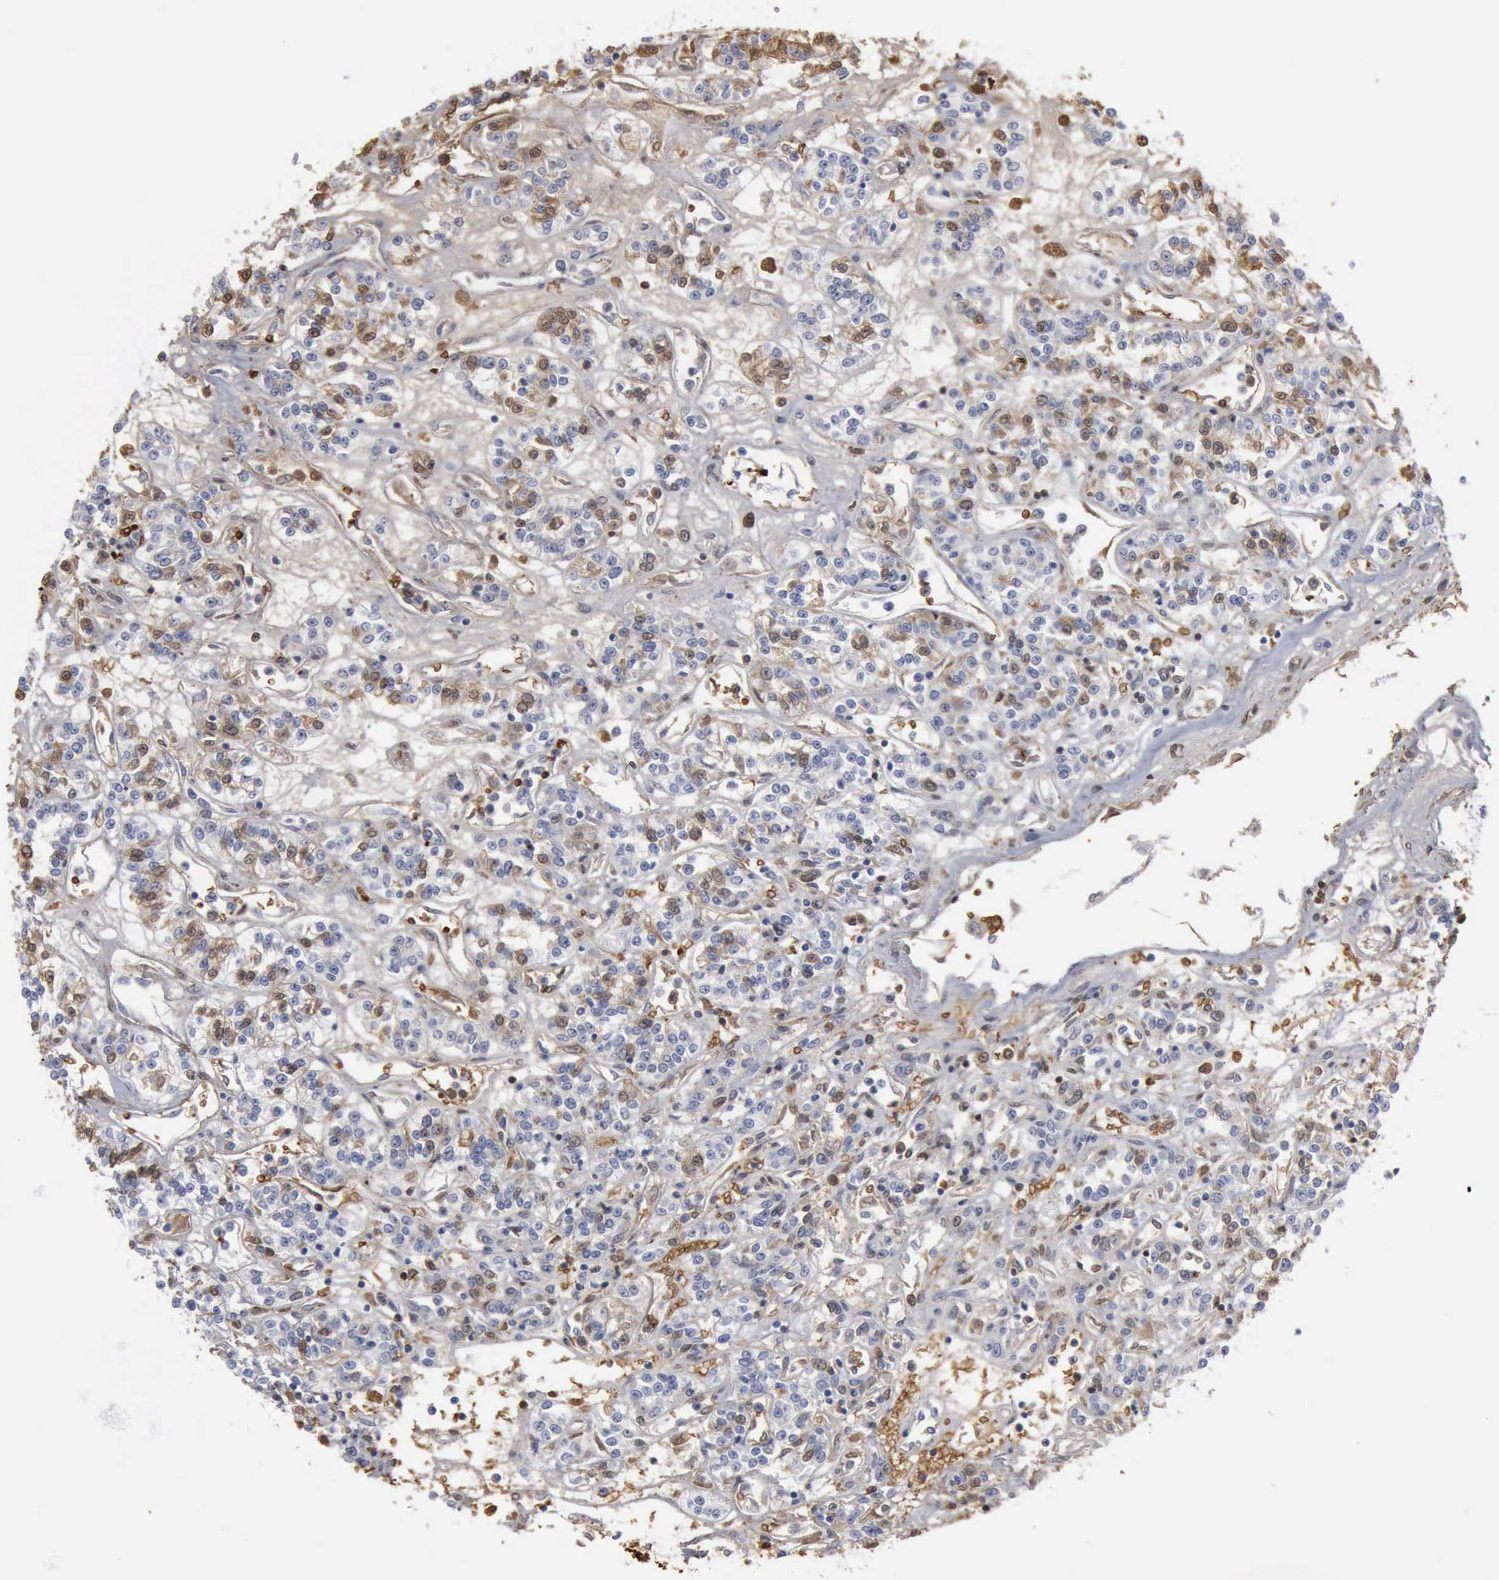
{"staining": {"intensity": "weak", "quantity": "25%-75%", "location": "cytoplasmic/membranous,nuclear"}, "tissue": "renal cancer", "cell_type": "Tumor cells", "image_type": "cancer", "snomed": [{"axis": "morphology", "description": "Adenocarcinoma, NOS"}, {"axis": "topography", "description": "Kidney"}], "caption": "IHC of renal adenocarcinoma shows low levels of weak cytoplasmic/membranous and nuclear positivity in about 25%-75% of tumor cells. The protein is stained brown, and the nuclei are stained in blue (DAB IHC with brightfield microscopy, high magnification).", "gene": "TGFB1", "patient": {"sex": "female", "age": 76}}